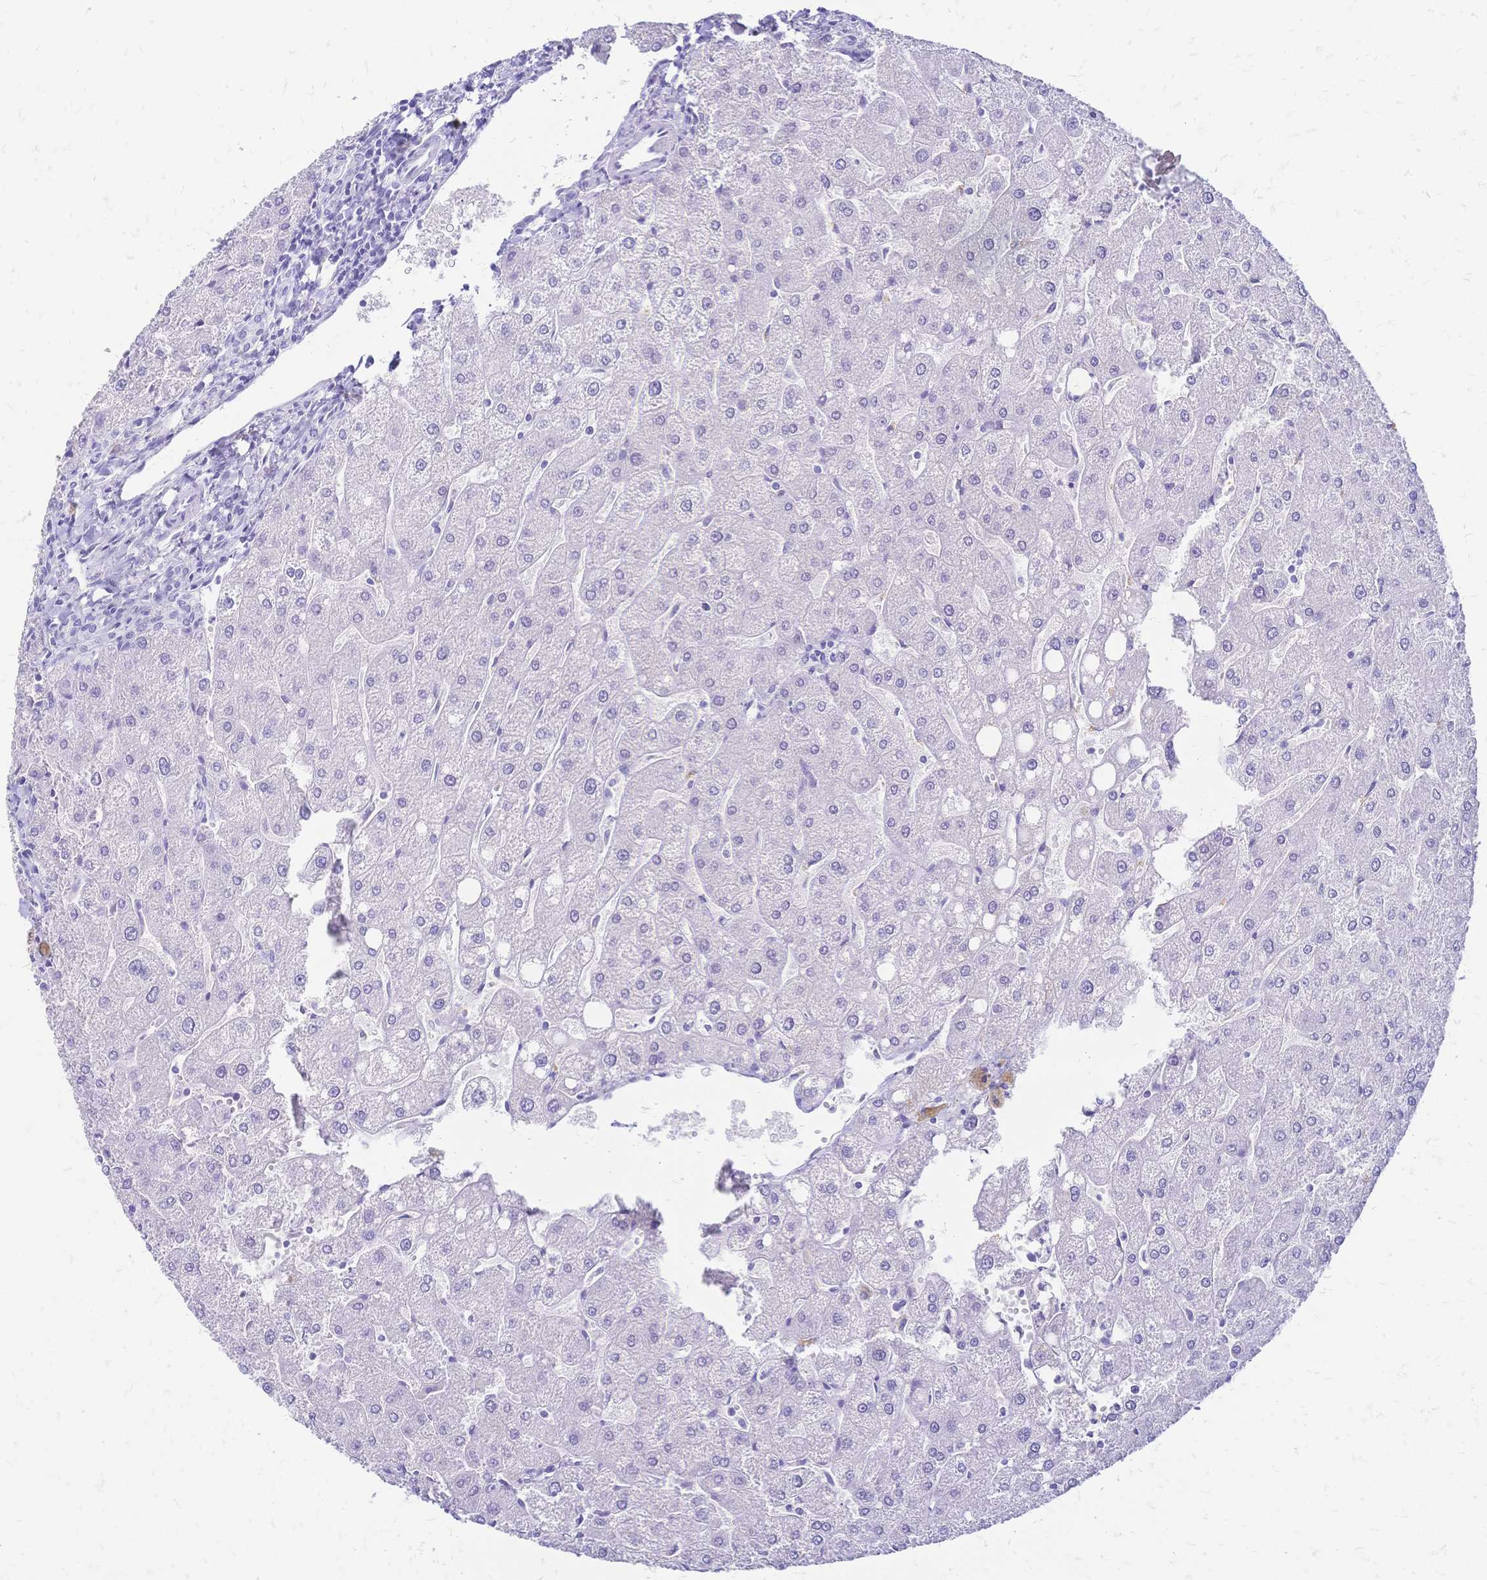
{"staining": {"intensity": "negative", "quantity": "none", "location": "none"}, "tissue": "liver", "cell_type": "Cholangiocytes", "image_type": "normal", "snomed": [{"axis": "morphology", "description": "Normal tissue, NOS"}, {"axis": "topography", "description": "Liver"}], "caption": "The image demonstrates no significant positivity in cholangiocytes of liver.", "gene": "FA2H", "patient": {"sex": "male", "age": 67}}